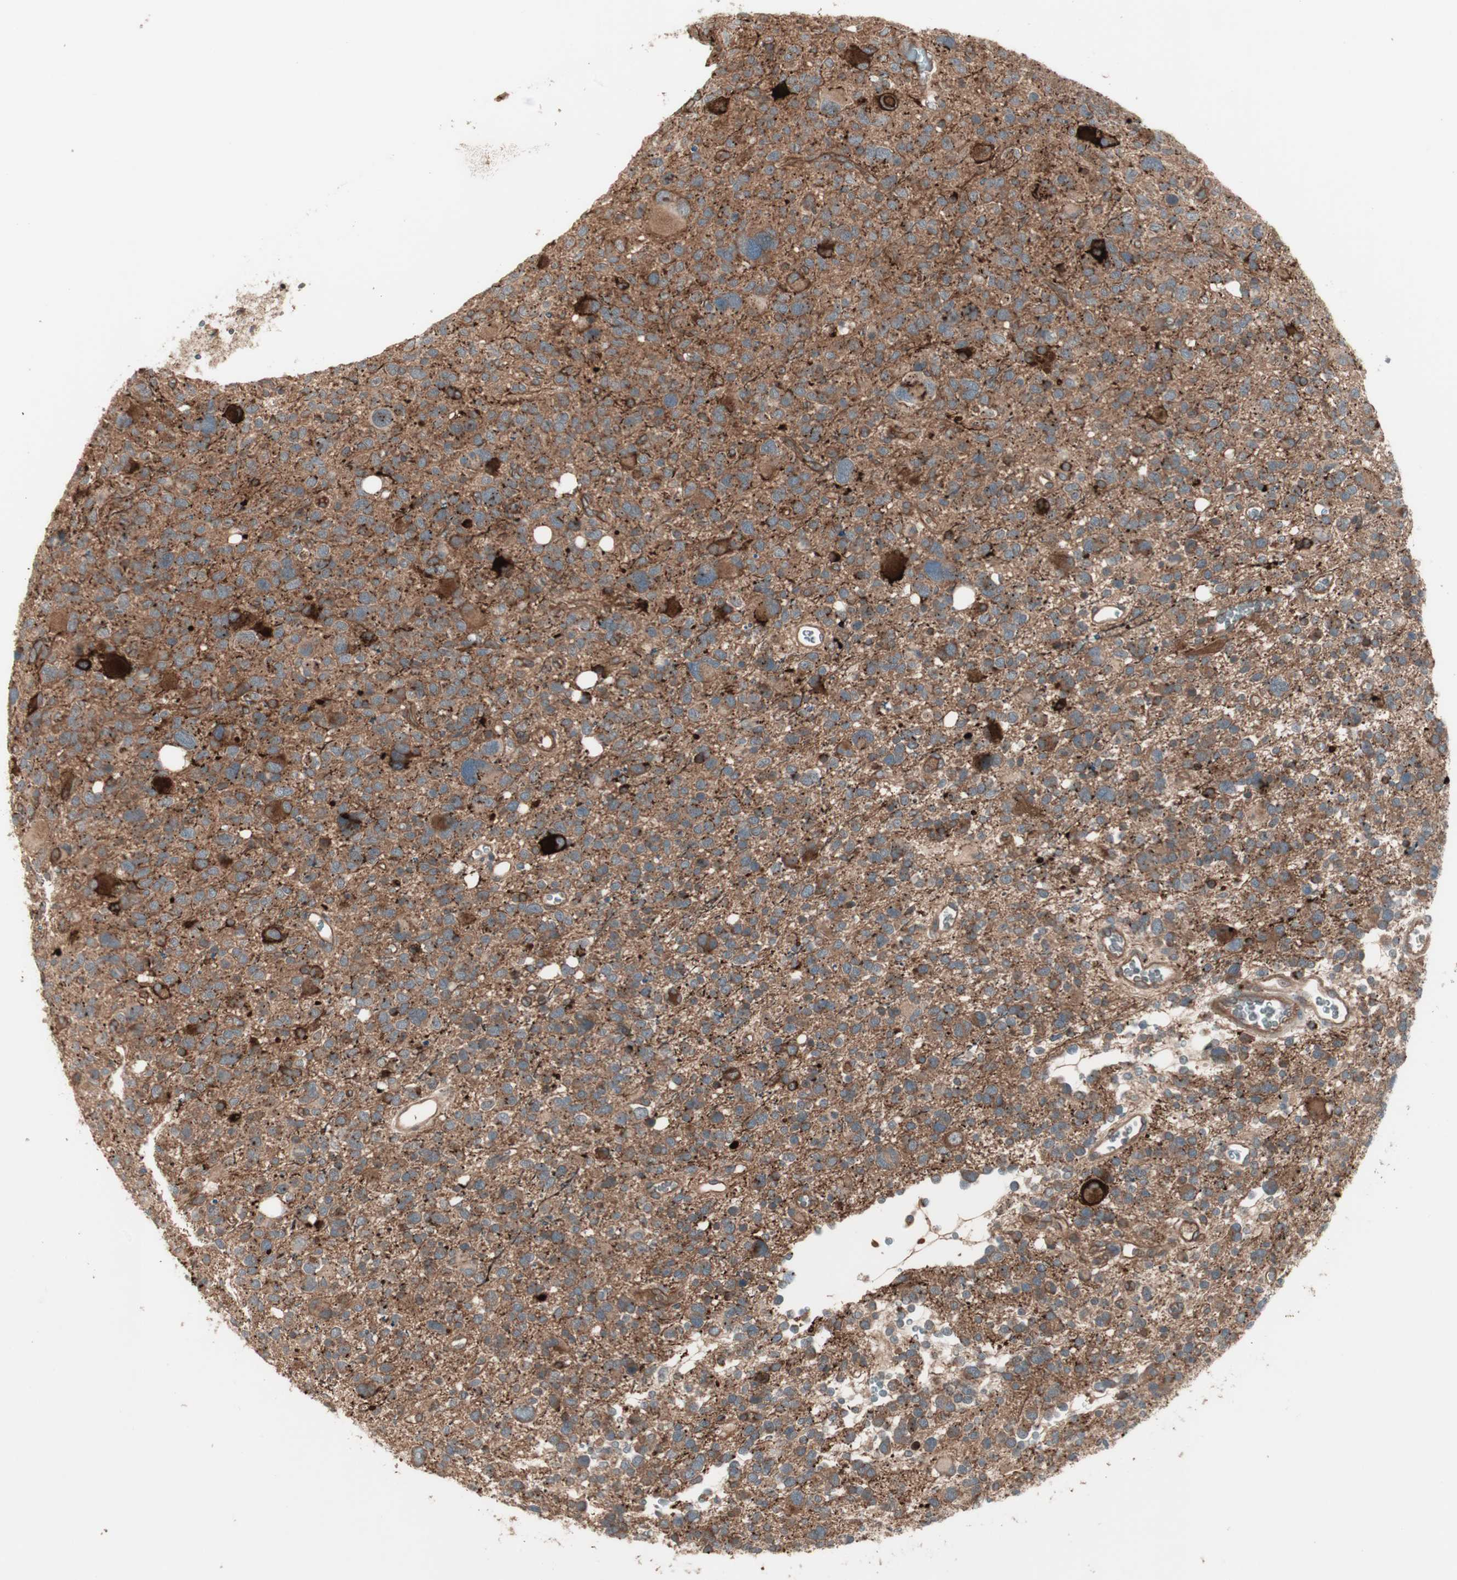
{"staining": {"intensity": "strong", "quantity": ">75%", "location": "cytoplasmic/membranous"}, "tissue": "glioma", "cell_type": "Tumor cells", "image_type": "cancer", "snomed": [{"axis": "morphology", "description": "Glioma, malignant, High grade"}, {"axis": "topography", "description": "Brain"}], "caption": "IHC (DAB) staining of malignant high-grade glioma demonstrates strong cytoplasmic/membranous protein expression in approximately >75% of tumor cells.", "gene": "TFPI", "patient": {"sex": "male", "age": 48}}